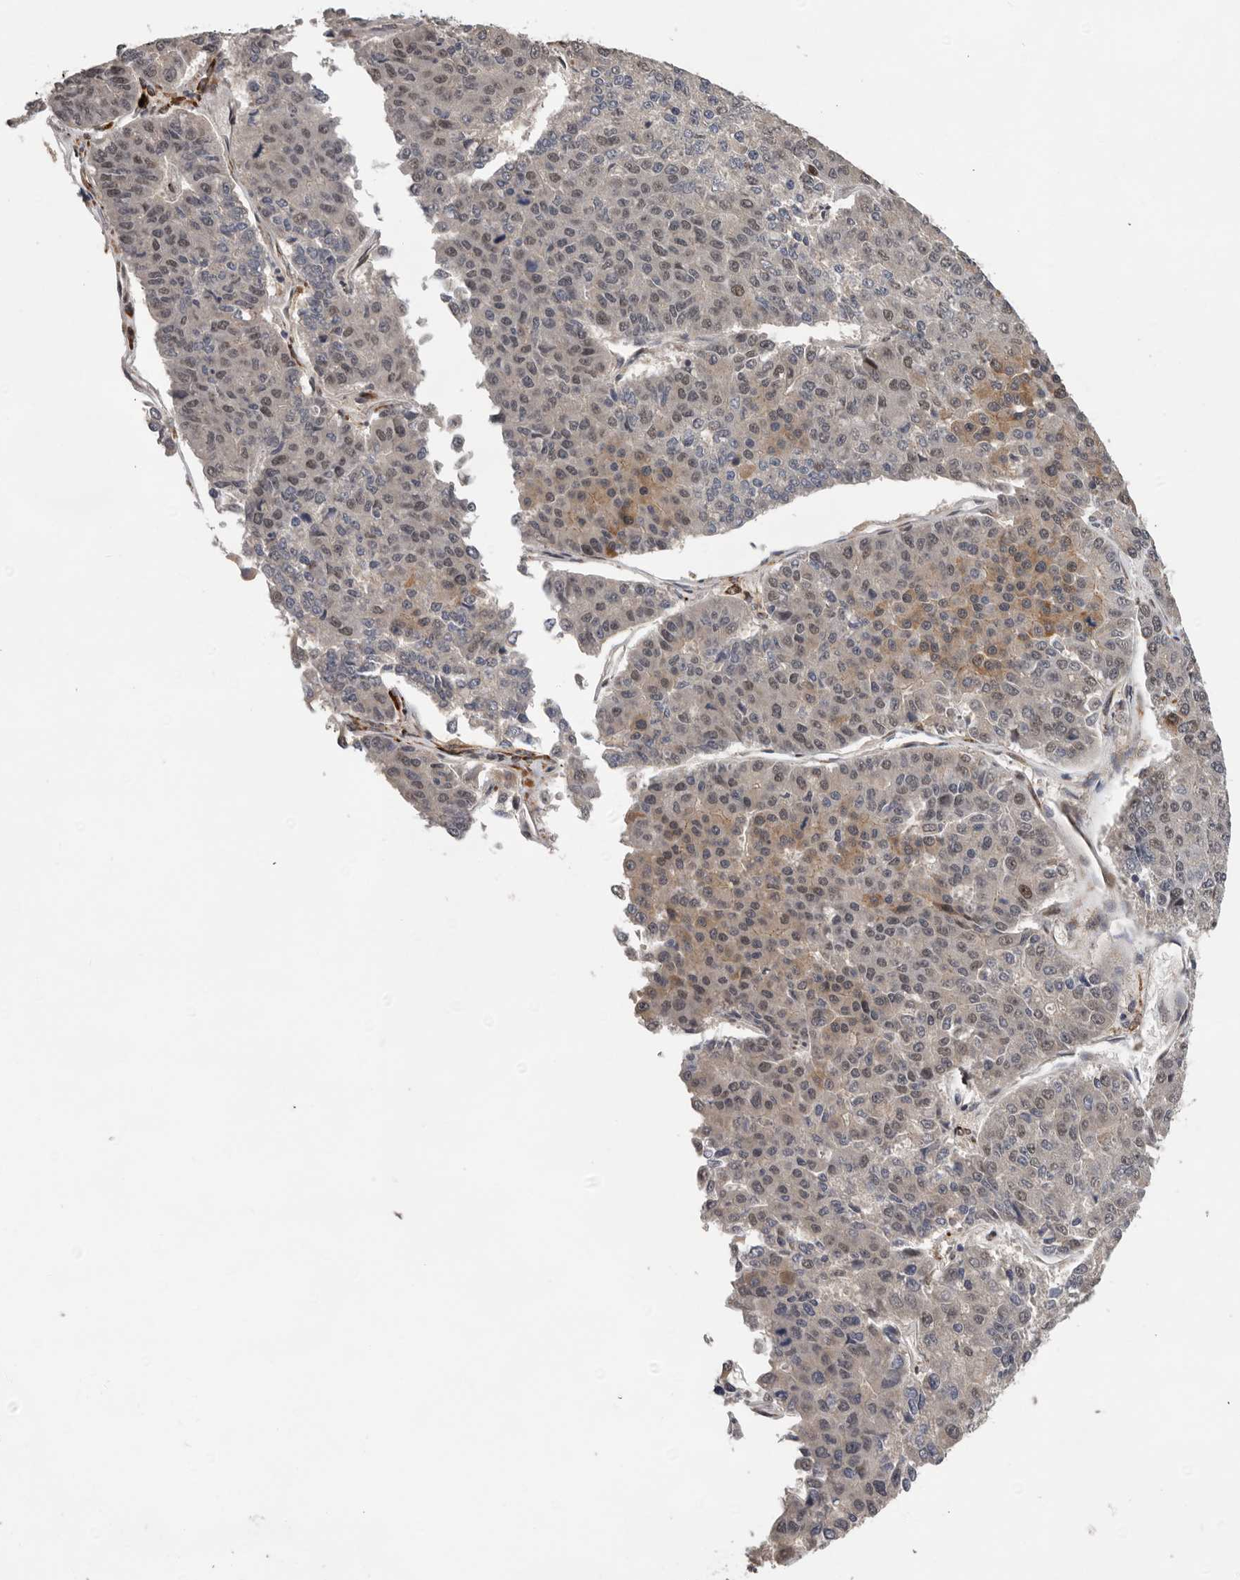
{"staining": {"intensity": "weak", "quantity": ">75%", "location": "nuclear"}, "tissue": "pancreatic cancer", "cell_type": "Tumor cells", "image_type": "cancer", "snomed": [{"axis": "morphology", "description": "Adenocarcinoma, NOS"}, {"axis": "topography", "description": "Pancreas"}], "caption": "Pancreatic cancer (adenocarcinoma) stained with a protein marker shows weak staining in tumor cells.", "gene": "HENMT1", "patient": {"sex": "male", "age": 50}}